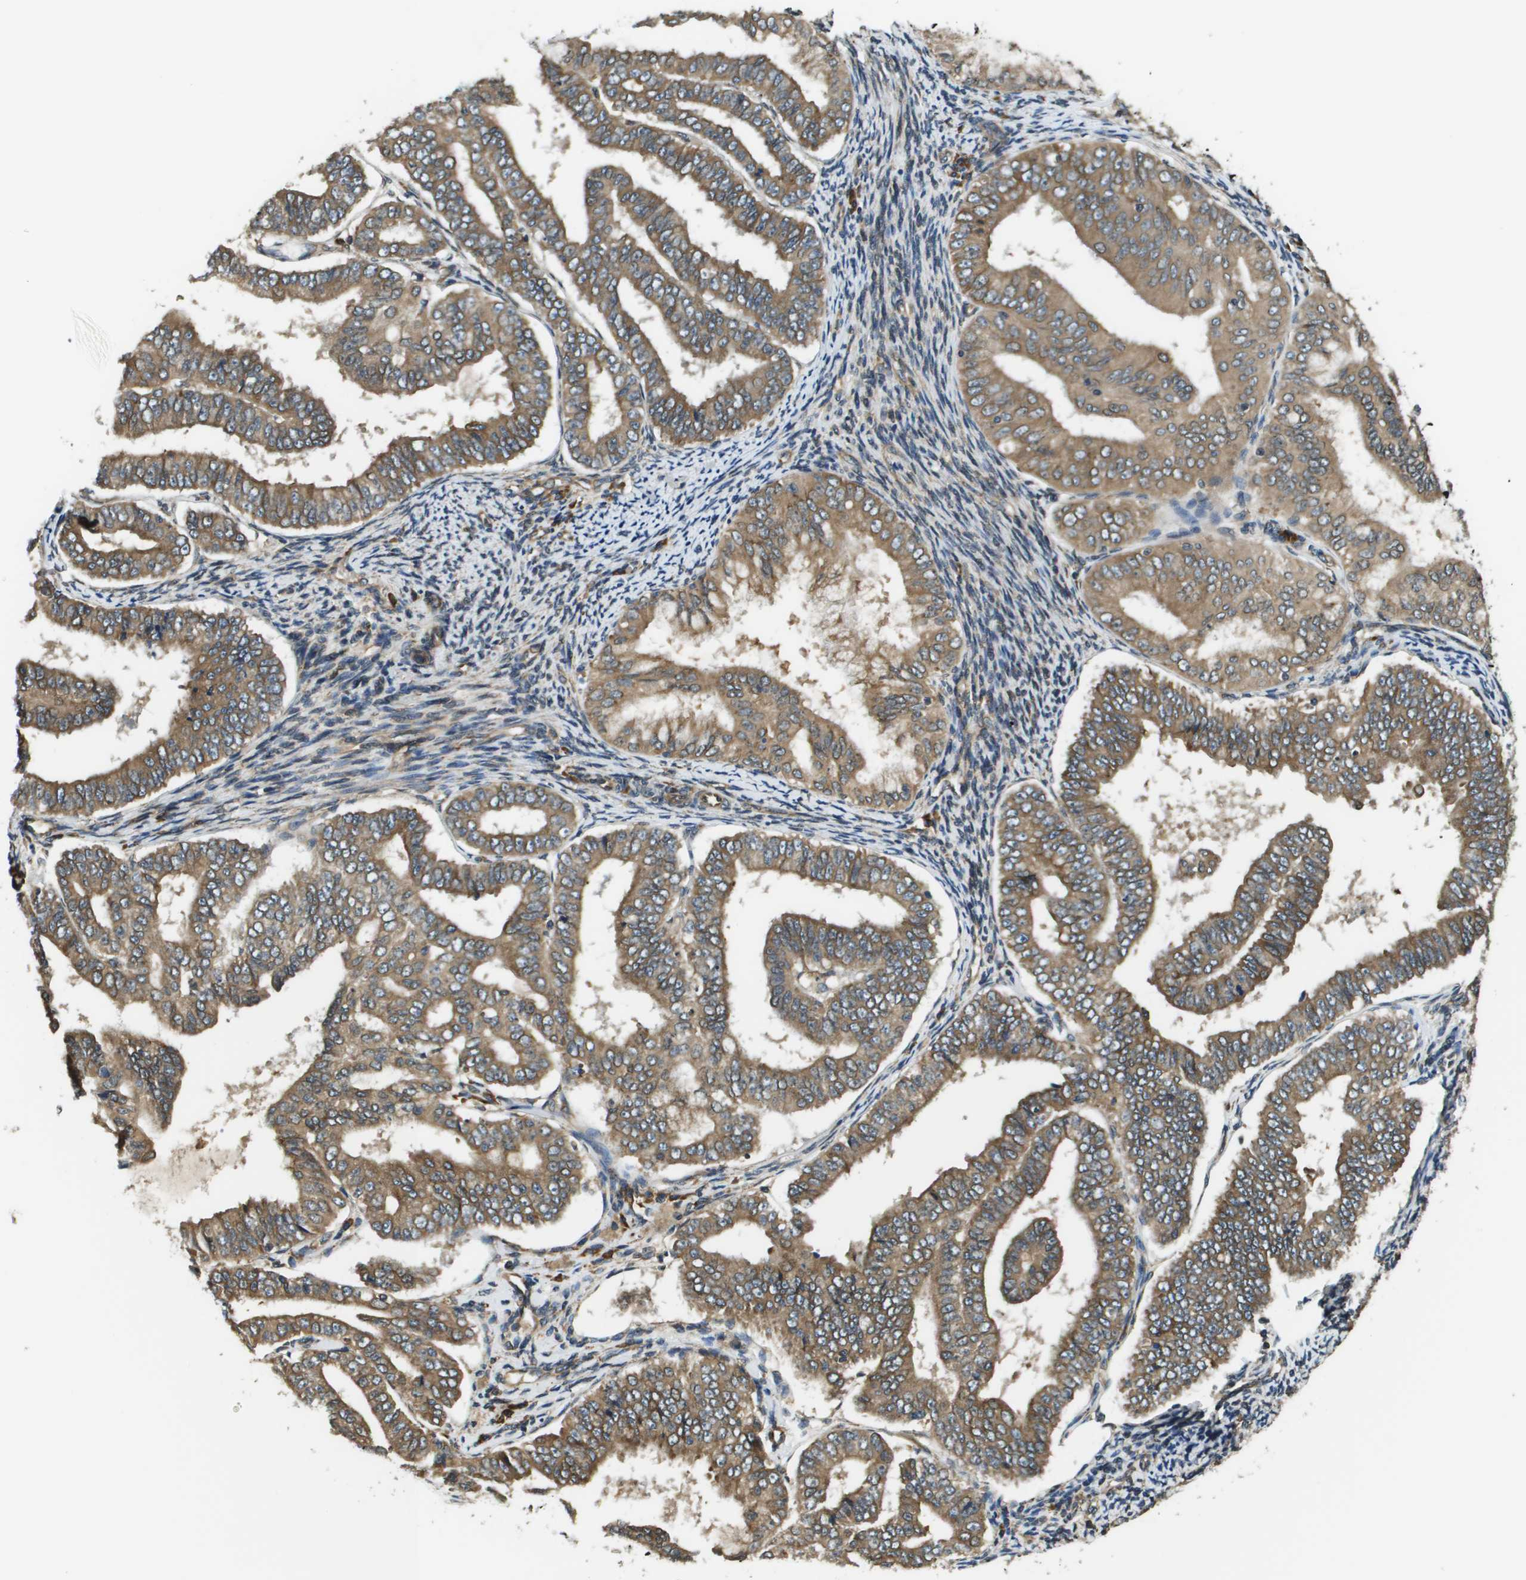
{"staining": {"intensity": "moderate", "quantity": ">75%", "location": "cytoplasmic/membranous"}, "tissue": "endometrial cancer", "cell_type": "Tumor cells", "image_type": "cancer", "snomed": [{"axis": "morphology", "description": "Adenocarcinoma, NOS"}, {"axis": "topography", "description": "Endometrium"}], "caption": "Adenocarcinoma (endometrial) stained with IHC shows moderate cytoplasmic/membranous expression in approximately >75% of tumor cells. Ihc stains the protein in brown and the nuclei are stained blue.", "gene": "SEC62", "patient": {"sex": "female", "age": 63}}